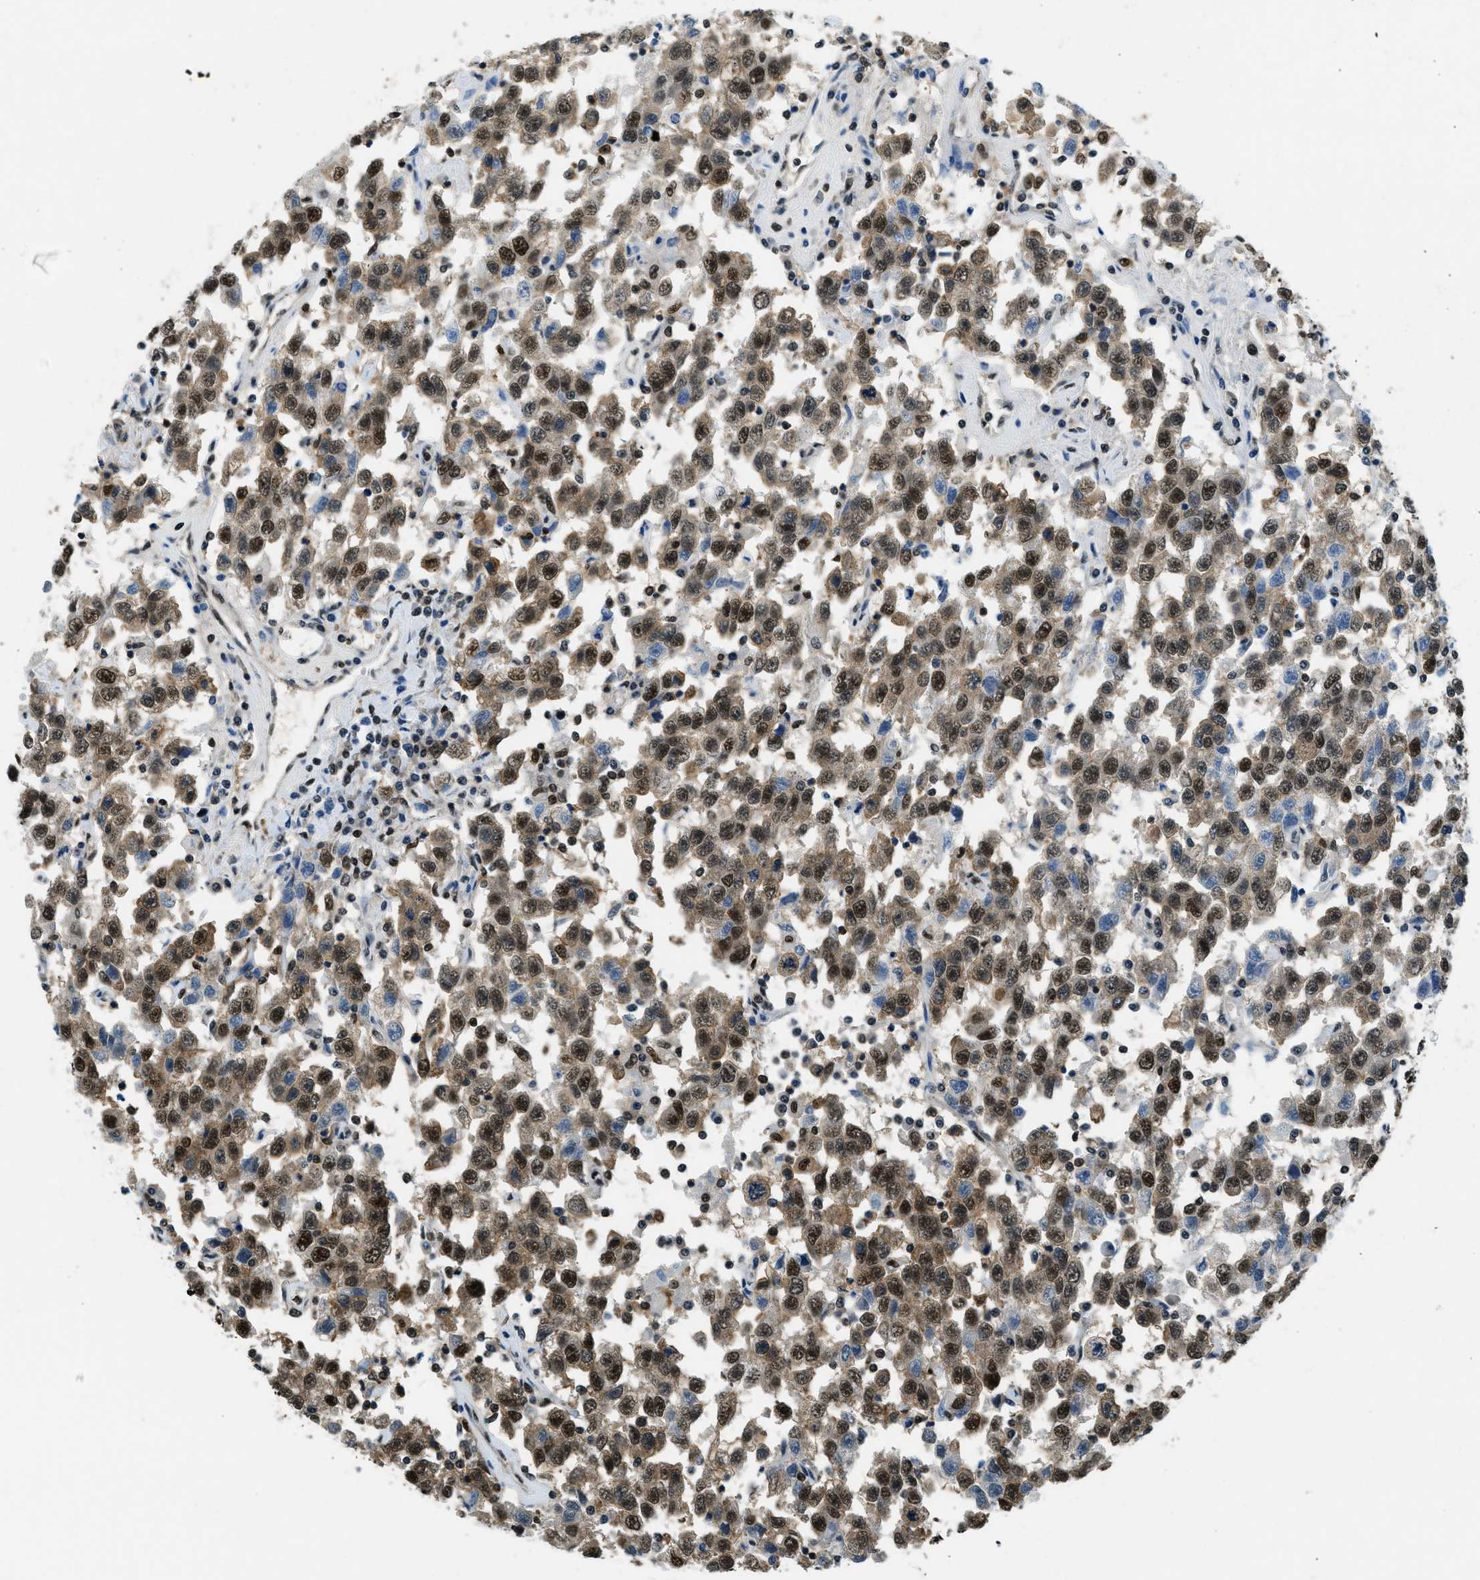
{"staining": {"intensity": "strong", "quantity": ">75%", "location": "cytoplasmic/membranous,nuclear"}, "tissue": "testis cancer", "cell_type": "Tumor cells", "image_type": "cancer", "snomed": [{"axis": "morphology", "description": "Seminoma, NOS"}, {"axis": "topography", "description": "Testis"}], "caption": "Human seminoma (testis) stained for a protein (brown) reveals strong cytoplasmic/membranous and nuclear positive expression in approximately >75% of tumor cells.", "gene": "OGFR", "patient": {"sex": "male", "age": 41}}